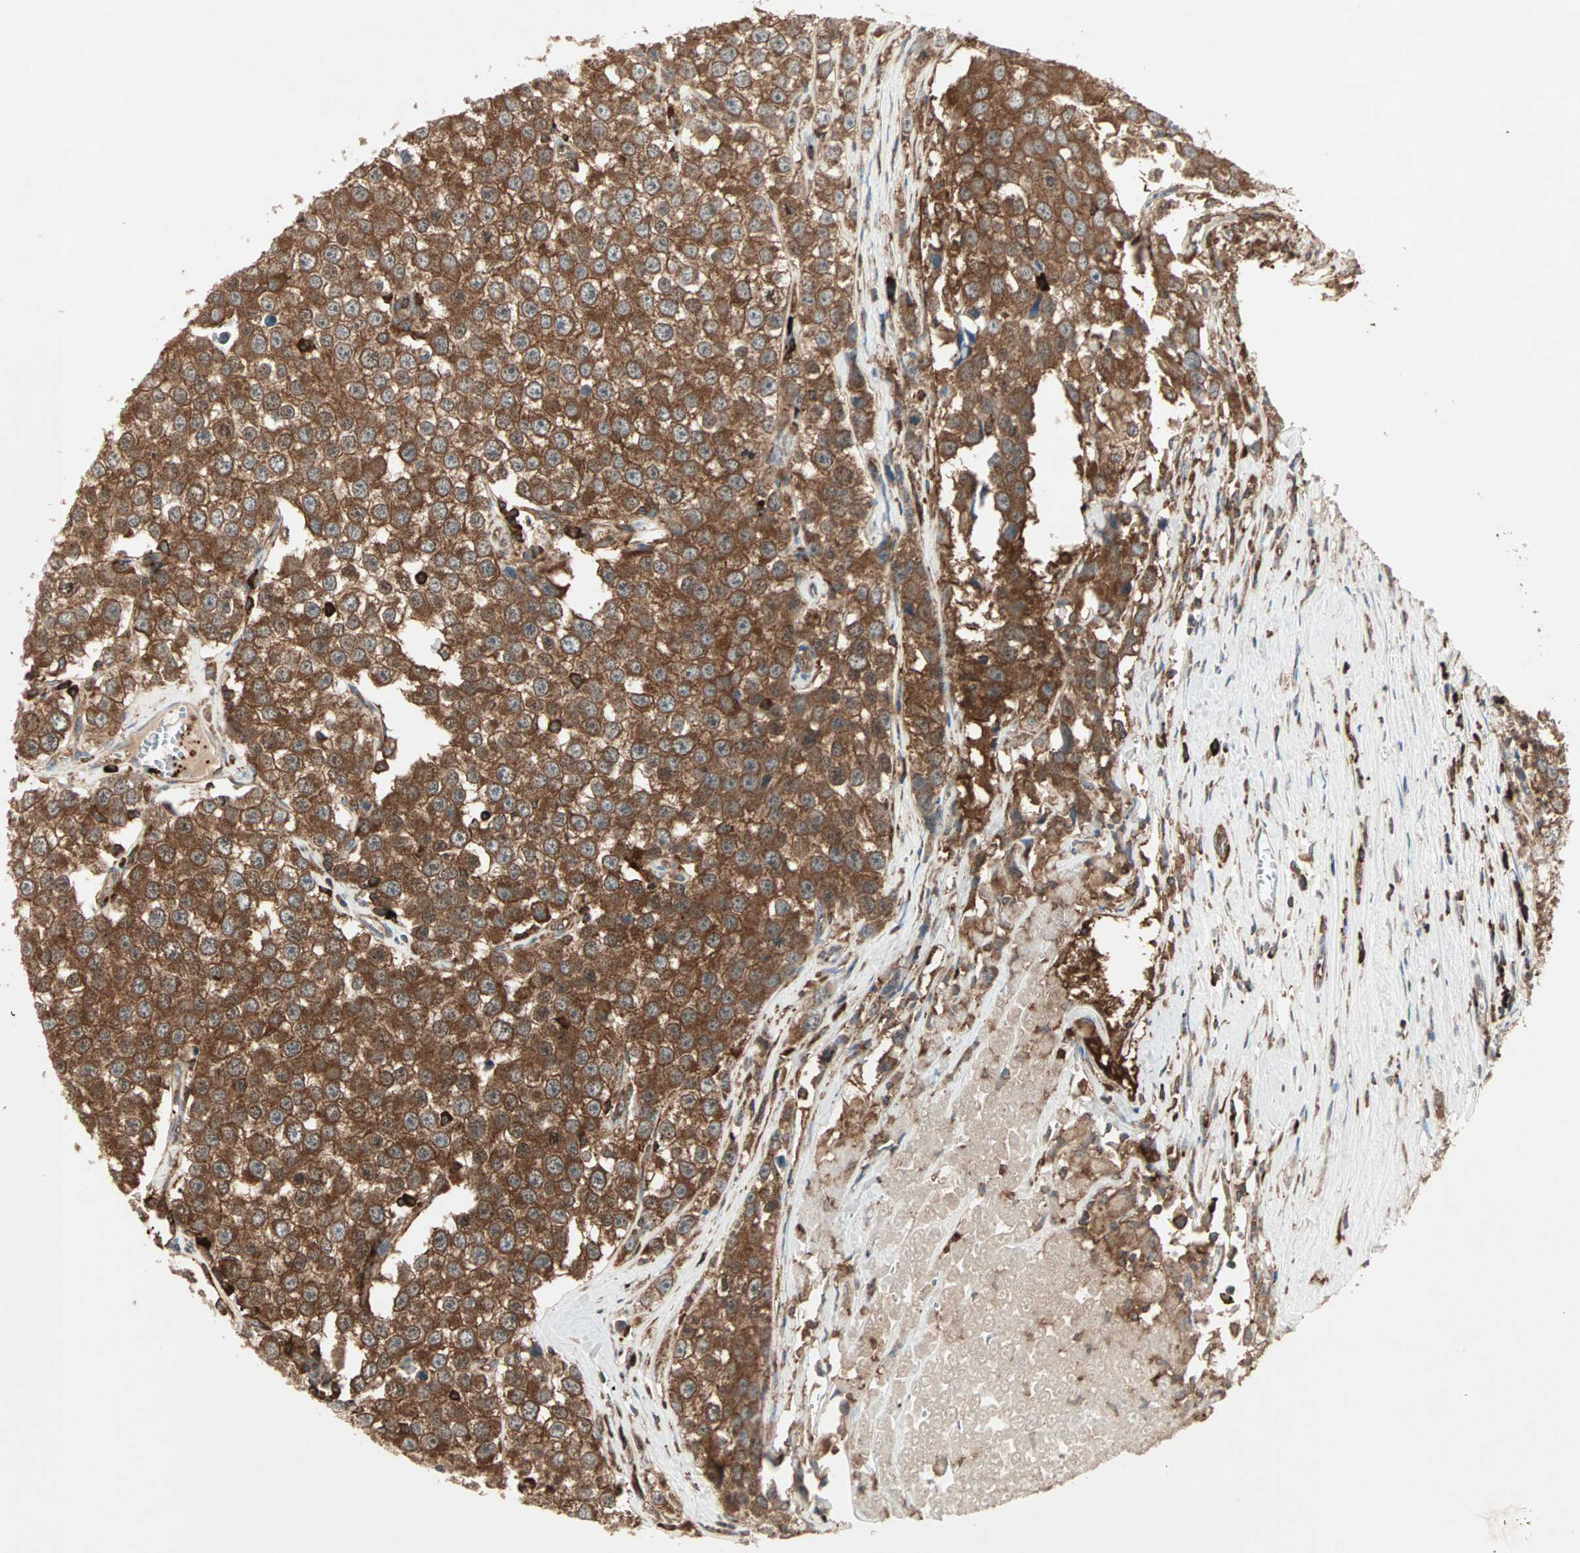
{"staining": {"intensity": "strong", "quantity": ">75%", "location": "cytoplasmic/membranous"}, "tissue": "testis cancer", "cell_type": "Tumor cells", "image_type": "cancer", "snomed": [{"axis": "morphology", "description": "Seminoma, NOS"}, {"axis": "morphology", "description": "Carcinoma, Embryonal, NOS"}, {"axis": "topography", "description": "Testis"}], "caption": "An image of human testis seminoma stained for a protein displays strong cytoplasmic/membranous brown staining in tumor cells.", "gene": "MMP3", "patient": {"sex": "male", "age": 52}}